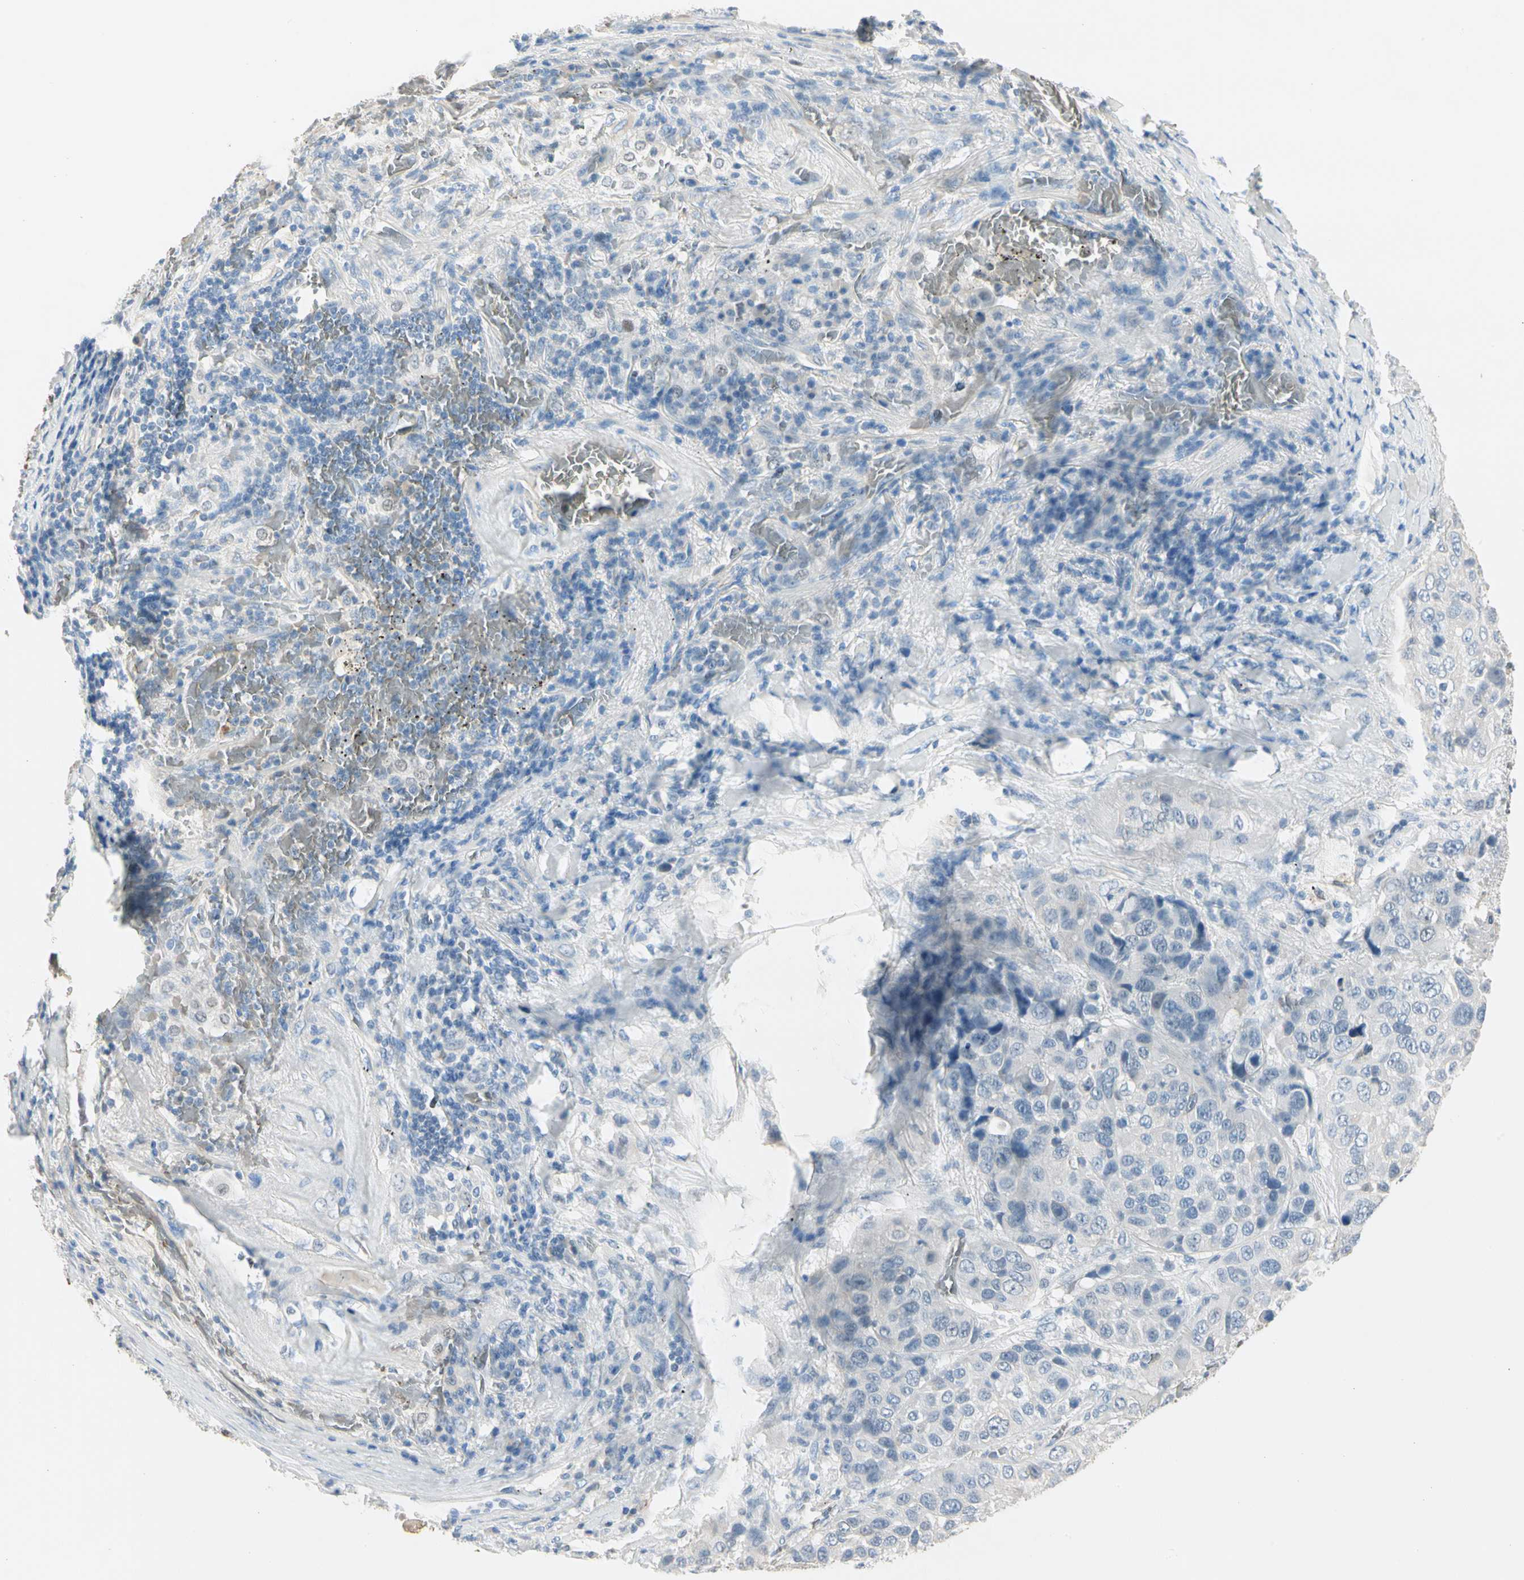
{"staining": {"intensity": "negative", "quantity": "none", "location": "none"}, "tissue": "lung cancer", "cell_type": "Tumor cells", "image_type": "cancer", "snomed": [{"axis": "morphology", "description": "Squamous cell carcinoma, NOS"}, {"axis": "topography", "description": "Lung"}], "caption": "Tumor cells show no significant positivity in lung cancer (squamous cell carcinoma).", "gene": "CA1", "patient": {"sex": "male", "age": 57}}